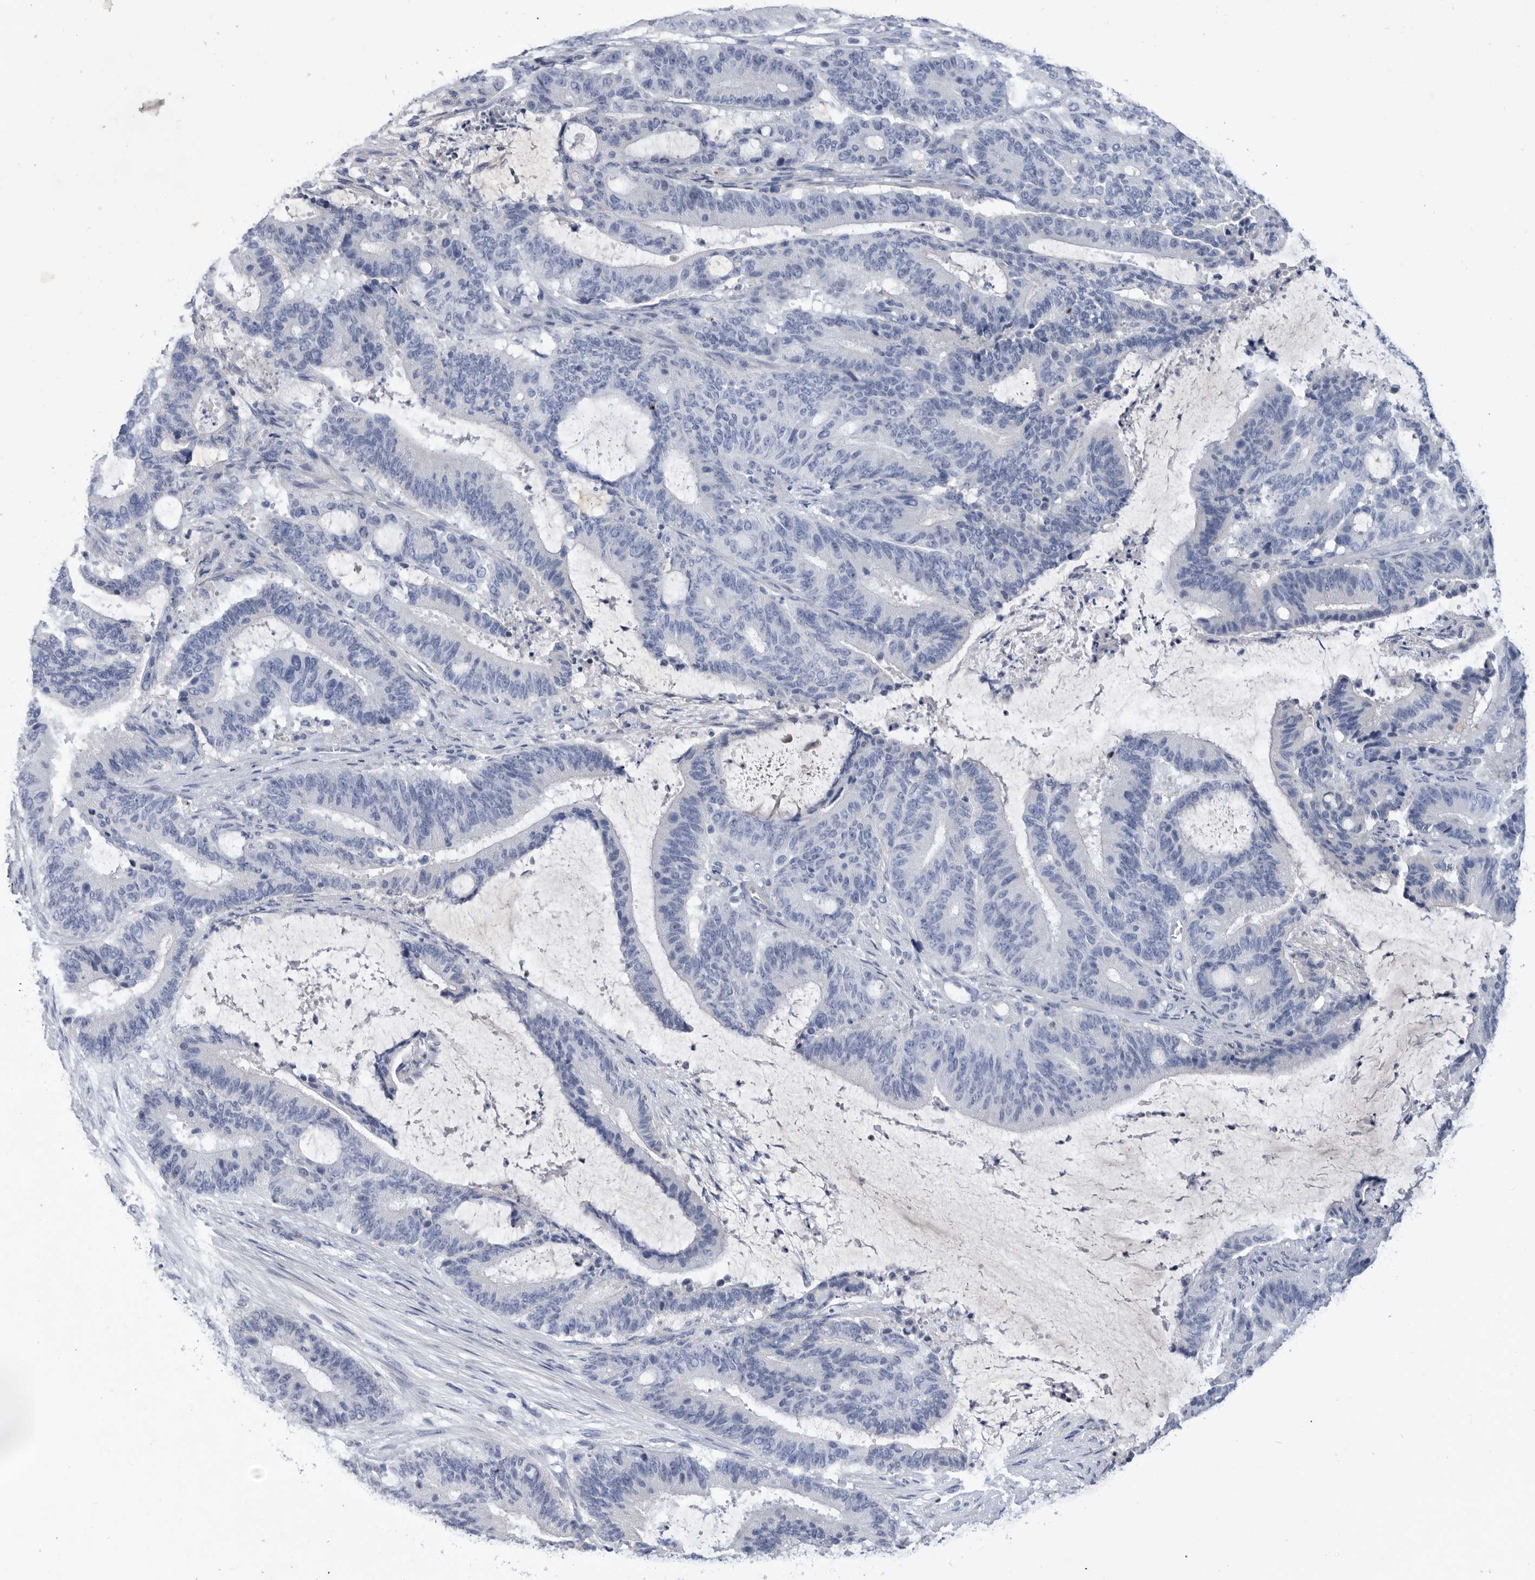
{"staining": {"intensity": "negative", "quantity": "none", "location": "none"}, "tissue": "liver cancer", "cell_type": "Tumor cells", "image_type": "cancer", "snomed": [{"axis": "morphology", "description": "Normal tissue, NOS"}, {"axis": "morphology", "description": "Cholangiocarcinoma"}, {"axis": "topography", "description": "Liver"}, {"axis": "topography", "description": "Peripheral nerve tissue"}], "caption": "The immunohistochemistry micrograph has no significant positivity in tumor cells of liver cancer (cholangiocarcinoma) tissue. Nuclei are stained in blue.", "gene": "BTBD6", "patient": {"sex": "female", "age": 73}}